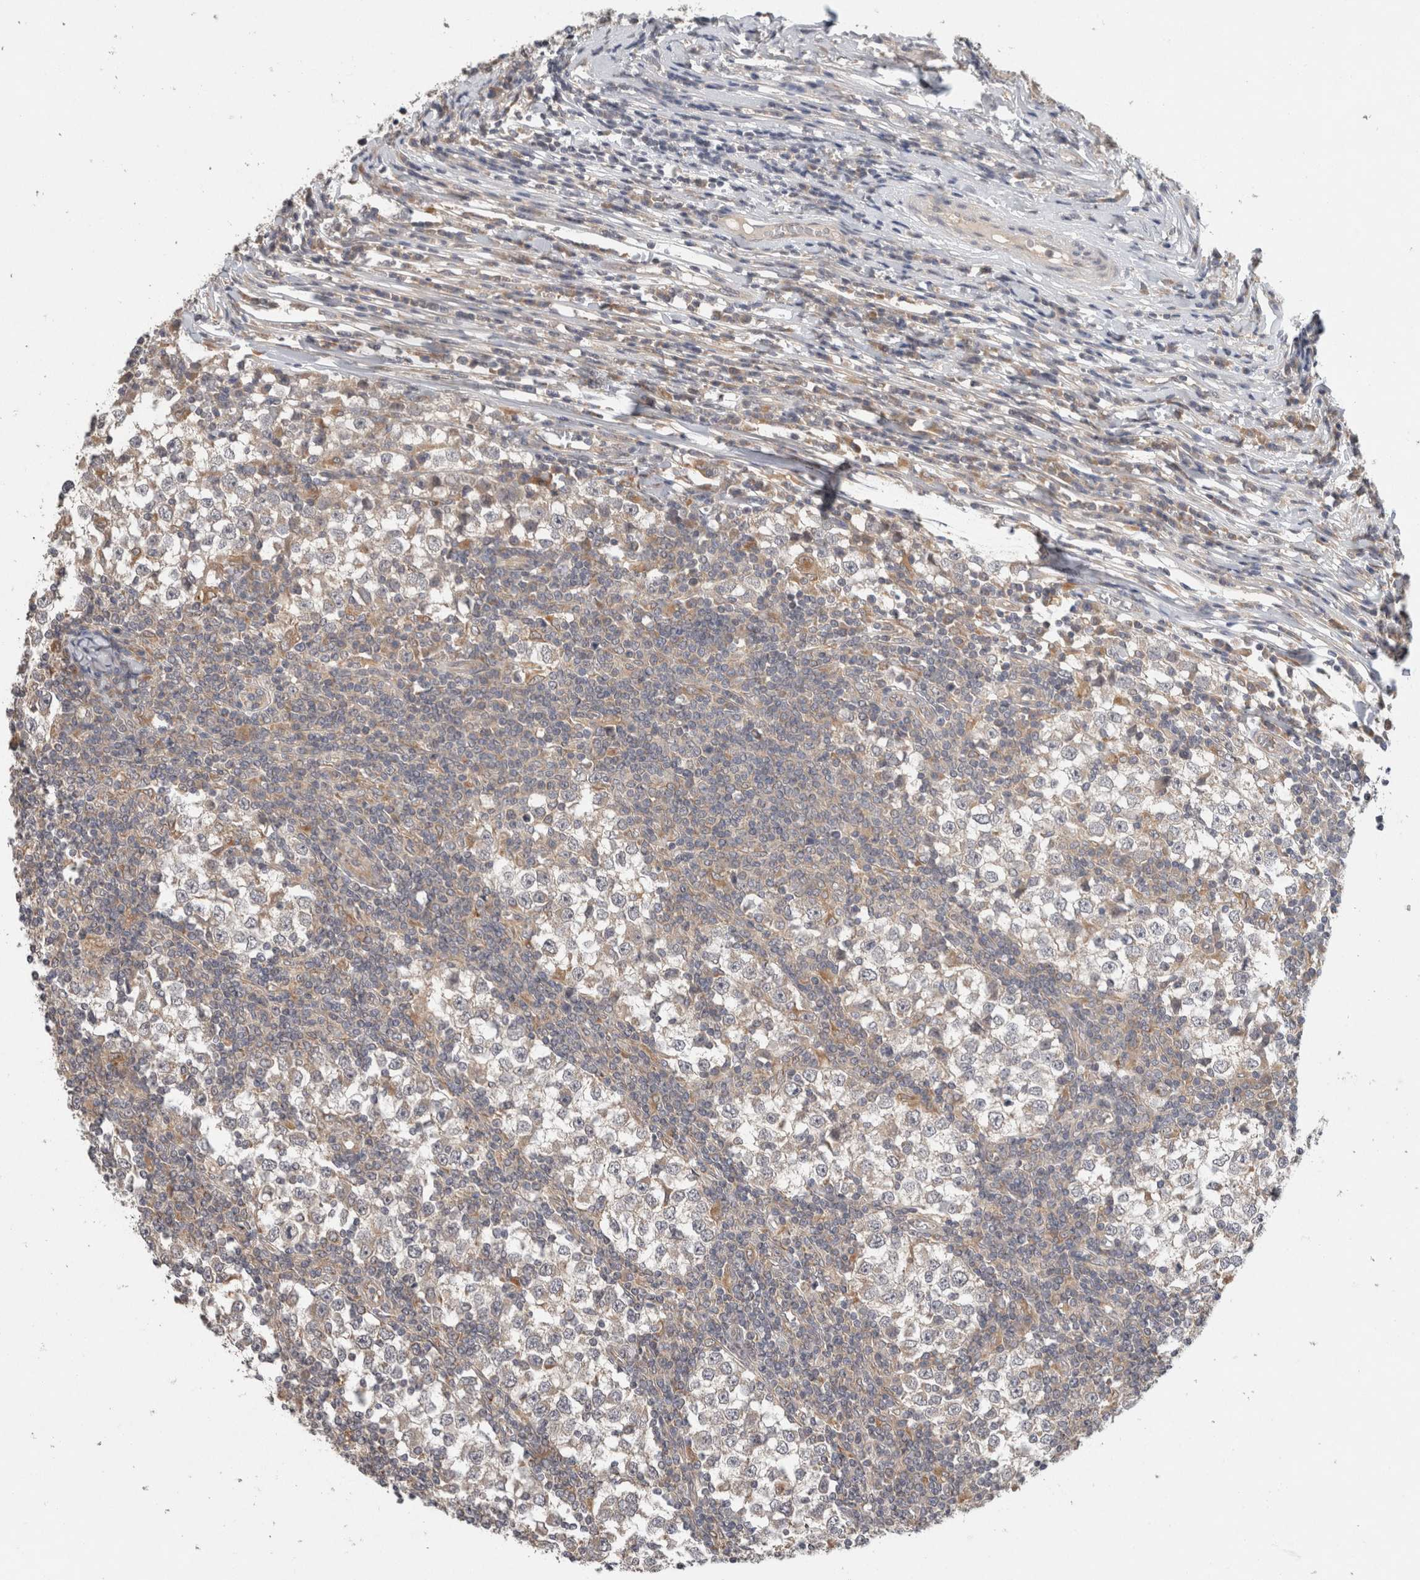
{"staining": {"intensity": "negative", "quantity": "none", "location": "none"}, "tissue": "testis cancer", "cell_type": "Tumor cells", "image_type": "cancer", "snomed": [{"axis": "morphology", "description": "Seminoma, NOS"}, {"axis": "topography", "description": "Testis"}], "caption": "This is an immunohistochemistry histopathology image of human testis cancer. There is no positivity in tumor cells.", "gene": "SGK1", "patient": {"sex": "male", "age": 65}}